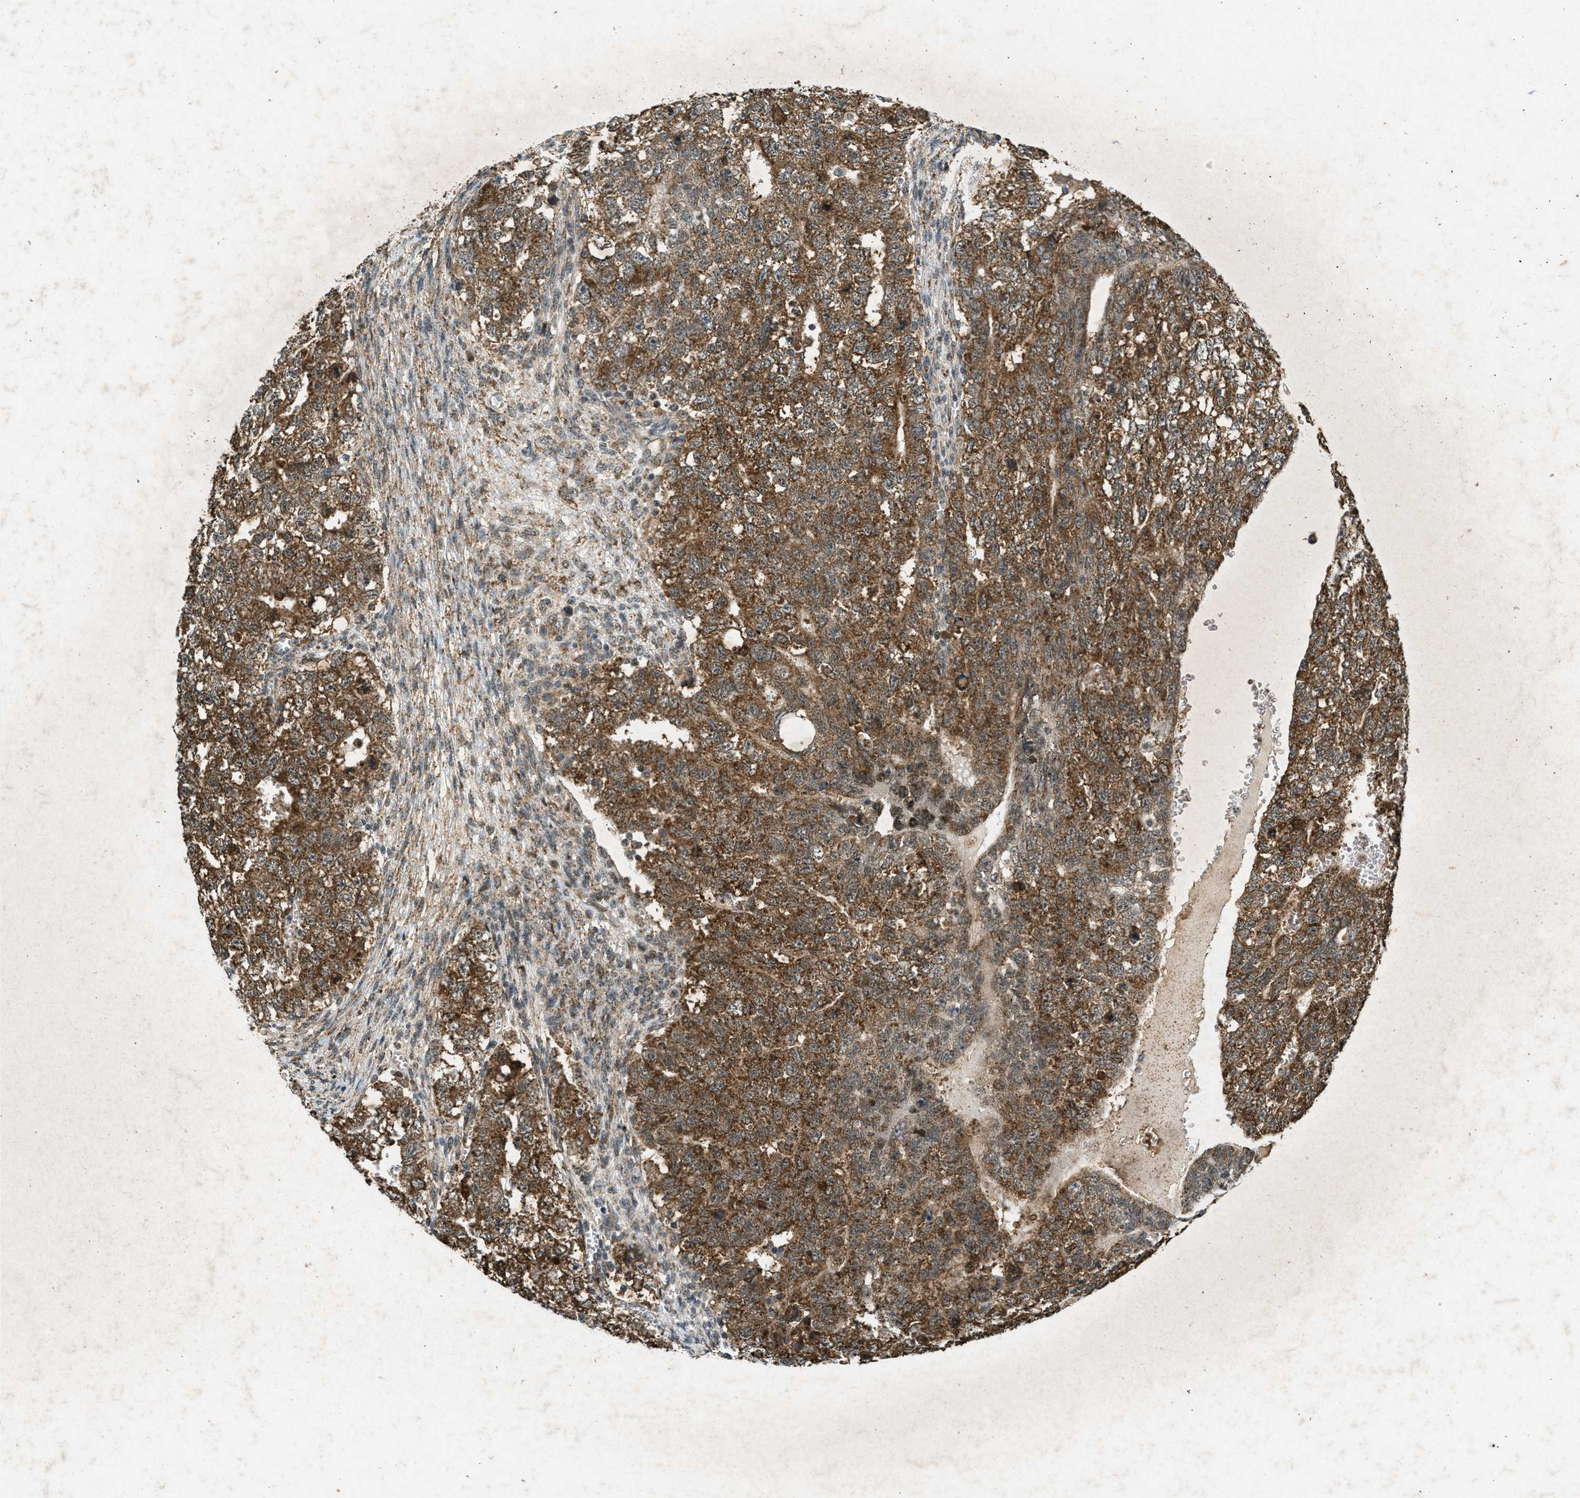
{"staining": {"intensity": "moderate", "quantity": ">75%", "location": "cytoplasmic/membranous"}, "tissue": "testis cancer", "cell_type": "Tumor cells", "image_type": "cancer", "snomed": [{"axis": "morphology", "description": "Seminoma, NOS"}, {"axis": "morphology", "description": "Carcinoma, Embryonal, NOS"}, {"axis": "topography", "description": "Testis"}], "caption": "DAB immunohistochemical staining of human testis cancer demonstrates moderate cytoplasmic/membranous protein positivity in approximately >75% of tumor cells.", "gene": "PPP1R15A", "patient": {"sex": "male", "age": 38}}